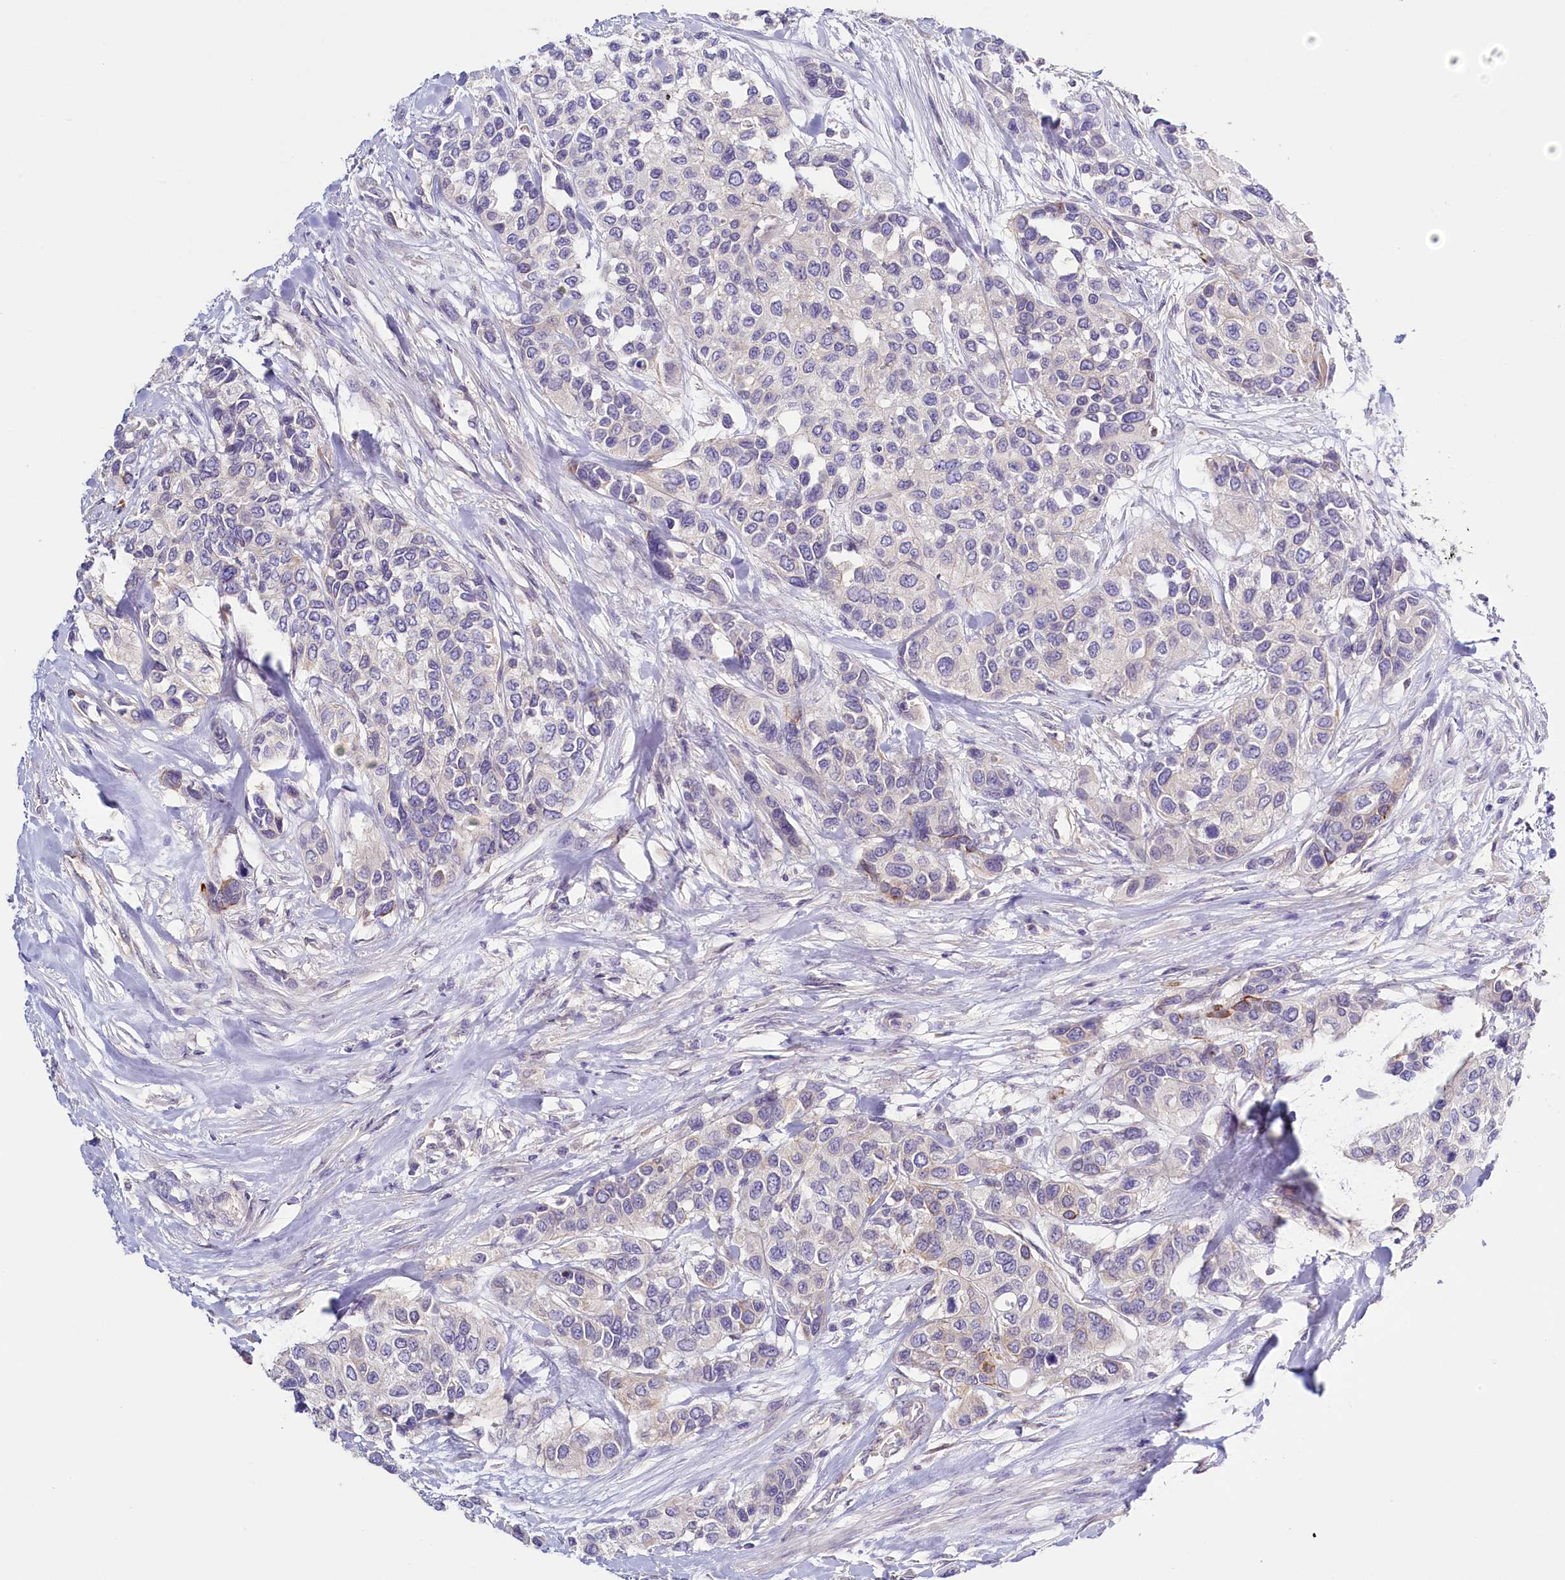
{"staining": {"intensity": "negative", "quantity": "none", "location": "none"}, "tissue": "urothelial cancer", "cell_type": "Tumor cells", "image_type": "cancer", "snomed": [{"axis": "morphology", "description": "Normal tissue, NOS"}, {"axis": "morphology", "description": "Urothelial carcinoma, High grade"}, {"axis": "topography", "description": "Vascular tissue"}, {"axis": "topography", "description": "Urinary bladder"}], "caption": "This is a histopathology image of immunohistochemistry (IHC) staining of urothelial cancer, which shows no expression in tumor cells. (DAB IHC visualized using brightfield microscopy, high magnification).", "gene": "PDE6D", "patient": {"sex": "female", "age": 56}}